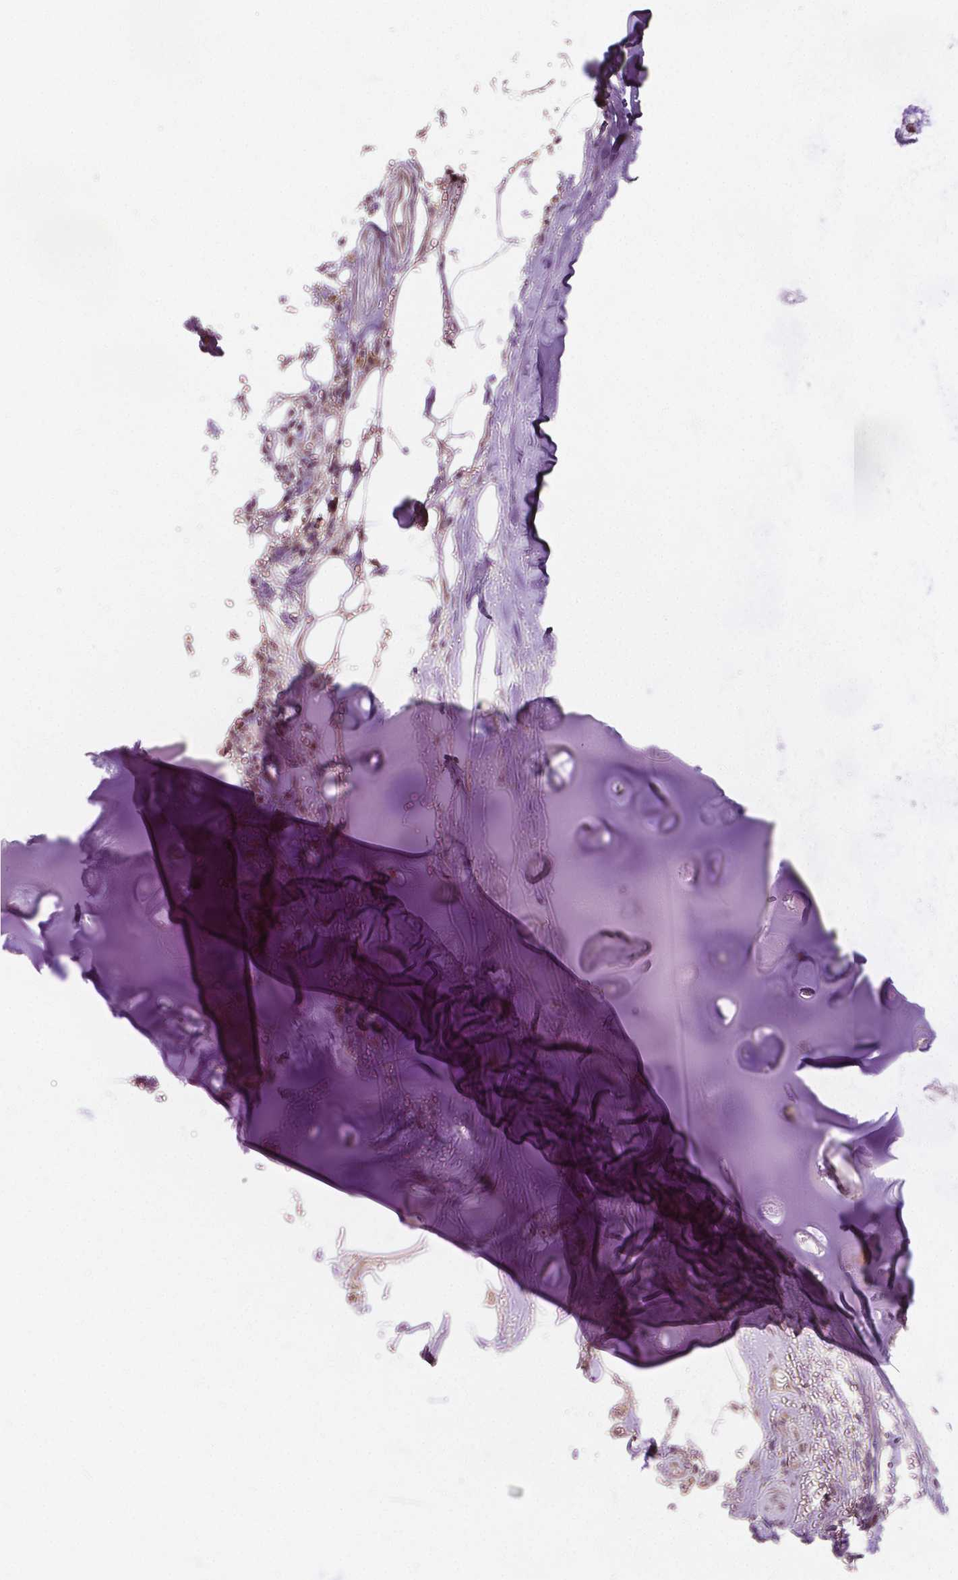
{"staining": {"intensity": "negative", "quantity": "none", "location": "none"}, "tissue": "soft tissue", "cell_type": "Chondrocytes", "image_type": "normal", "snomed": [{"axis": "morphology", "description": "Normal tissue, NOS"}, {"axis": "morphology", "description": "Squamous cell carcinoma, NOS"}, {"axis": "topography", "description": "Cartilage tissue"}, {"axis": "topography", "description": "Bronchus"}, {"axis": "topography", "description": "Lung"}], "caption": "High power microscopy photomicrograph of an immunohistochemistry photomicrograph of benign soft tissue, revealing no significant expression in chondrocytes.", "gene": "HMBOX1", "patient": {"sex": "male", "age": 66}}